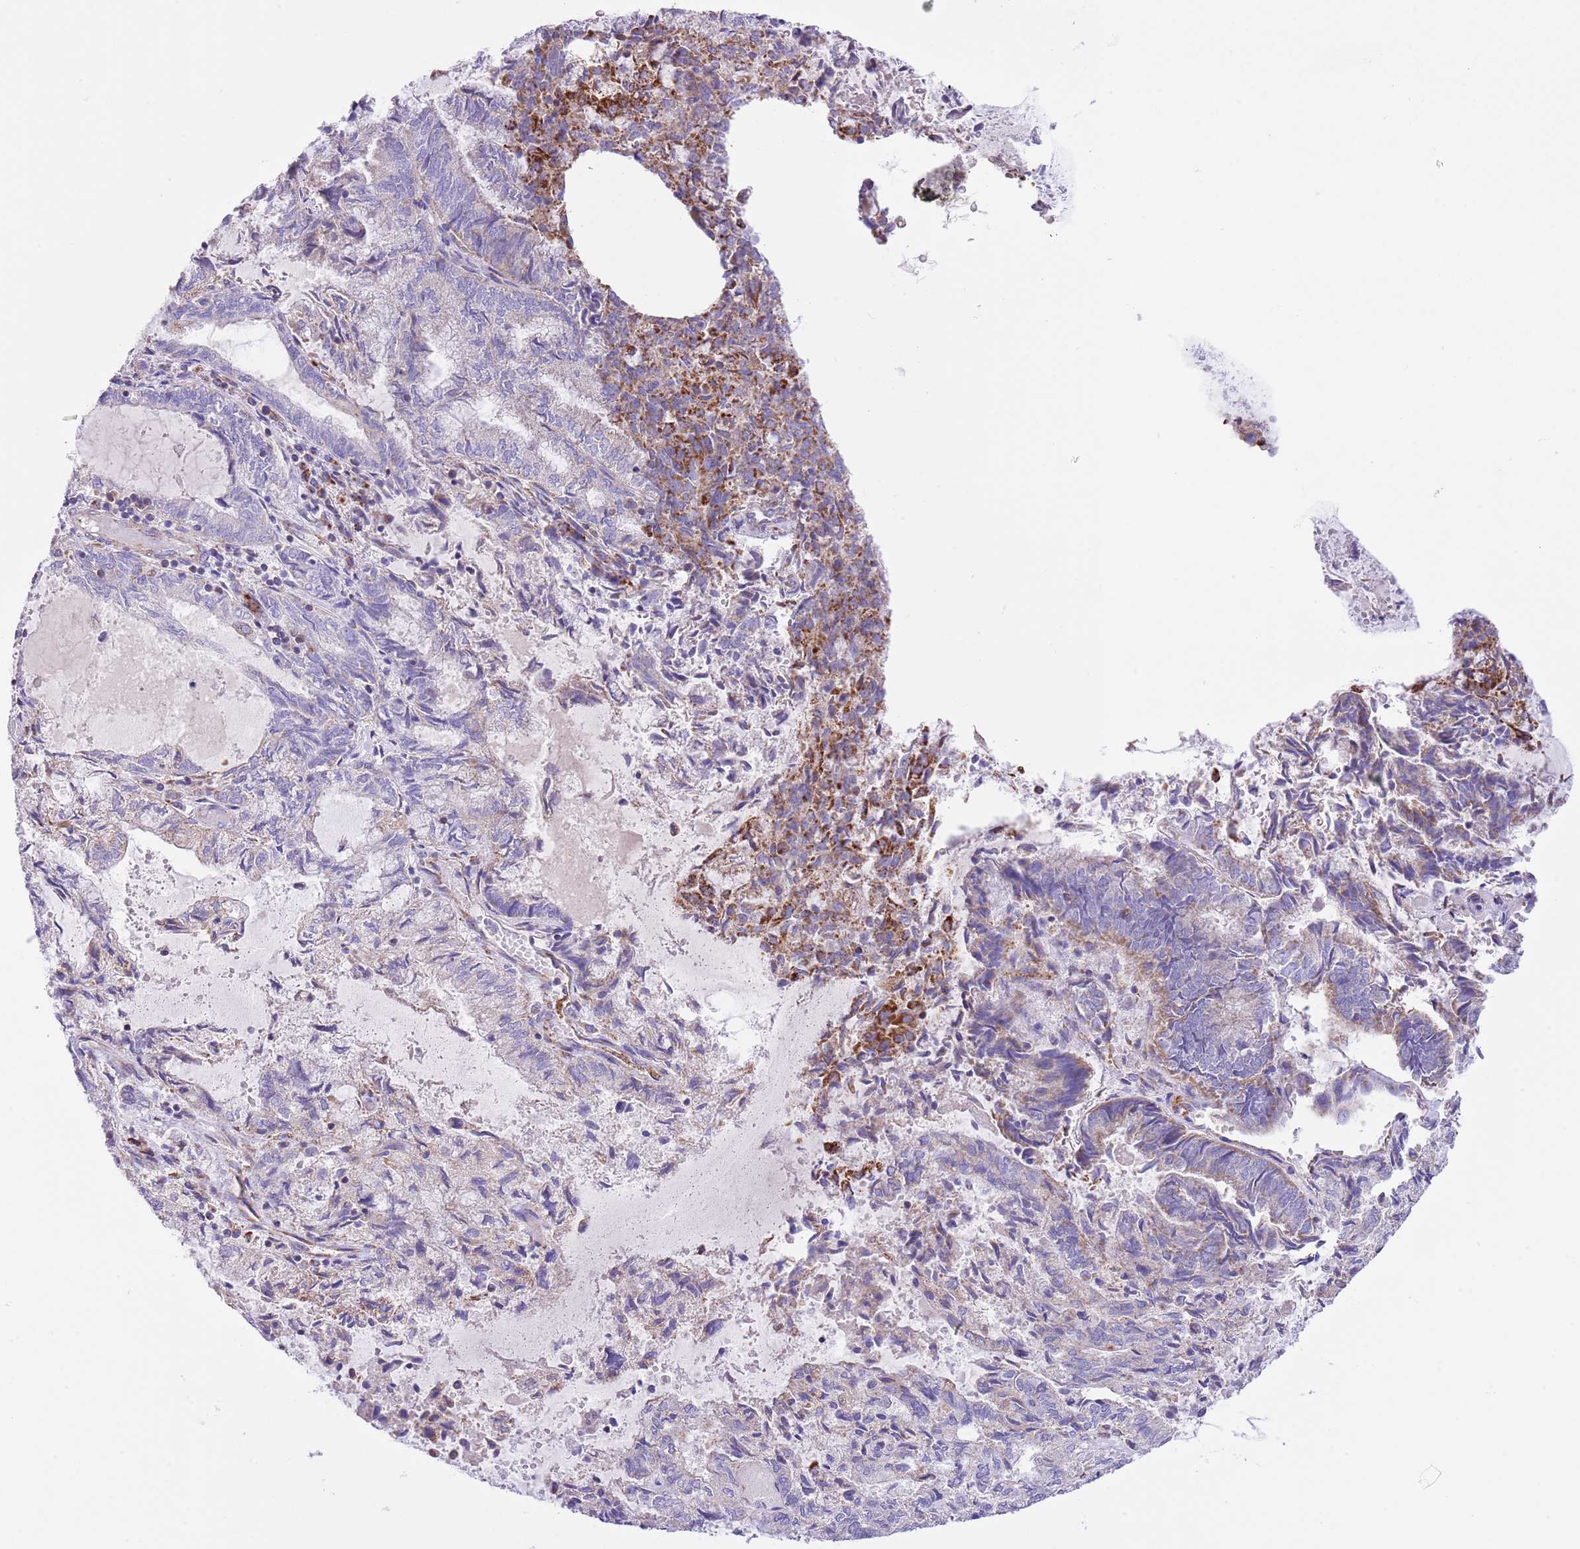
{"staining": {"intensity": "weak", "quantity": "25%-75%", "location": "cytoplasmic/membranous"}, "tissue": "endometrial cancer", "cell_type": "Tumor cells", "image_type": "cancer", "snomed": [{"axis": "morphology", "description": "Adenocarcinoma, NOS"}, {"axis": "topography", "description": "Endometrium"}], "caption": "Weak cytoplasmic/membranous staining is present in about 25%-75% of tumor cells in endometrial cancer (adenocarcinoma).", "gene": "SS18L2", "patient": {"sex": "female", "age": 80}}